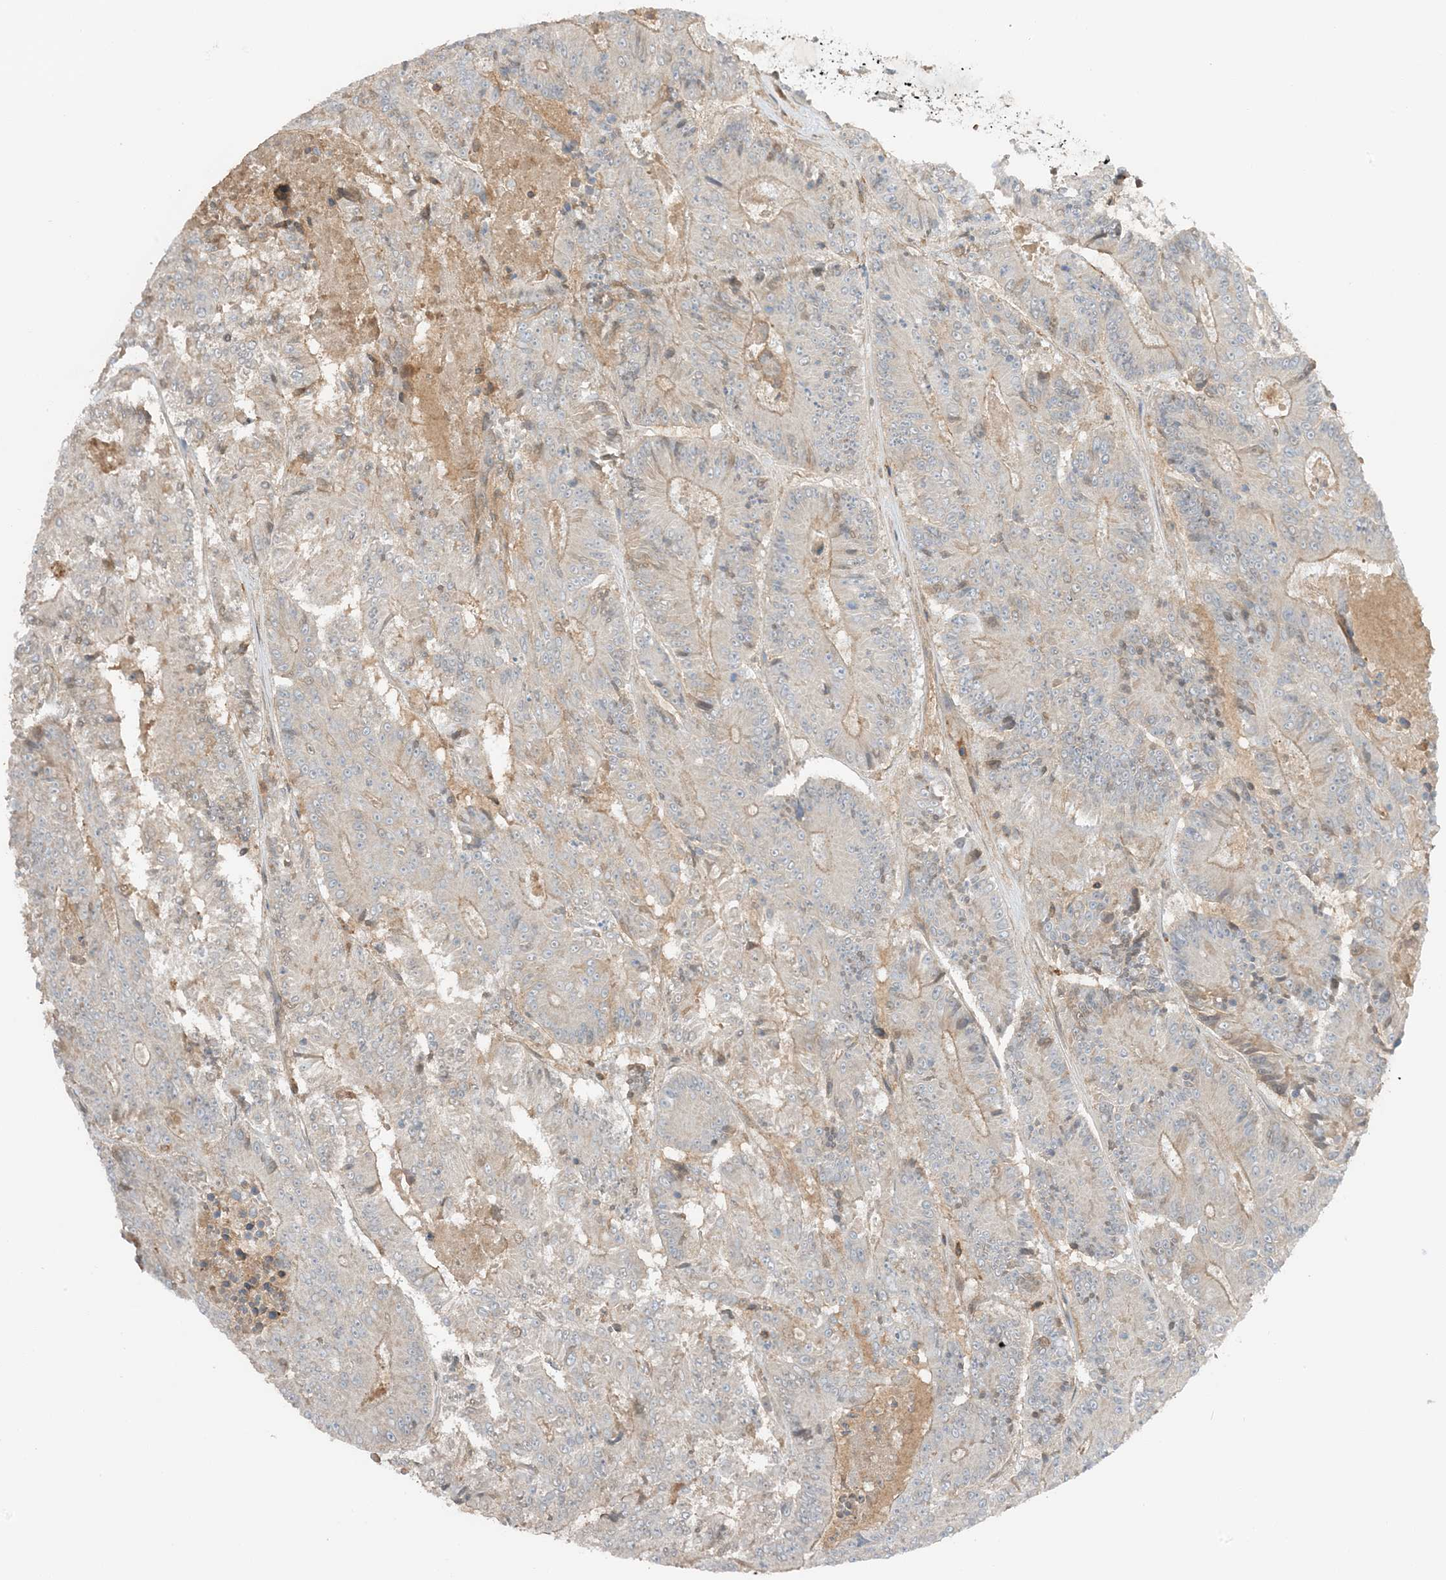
{"staining": {"intensity": "weak", "quantity": "25%-75%", "location": "cytoplasmic/membranous"}, "tissue": "colorectal cancer", "cell_type": "Tumor cells", "image_type": "cancer", "snomed": [{"axis": "morphology", "description": "Adenocarcinoma, NOS"}, {"axis": "topography", "description": "Colon"}], "caption": "Tumor cells display weak cytoplasmic/membranous expression in approximately 25%-75% of cells in colorectal adenocarcinoma.", "gene": "SLC25A12", "patient": {"sex": "male", "age": 83}}